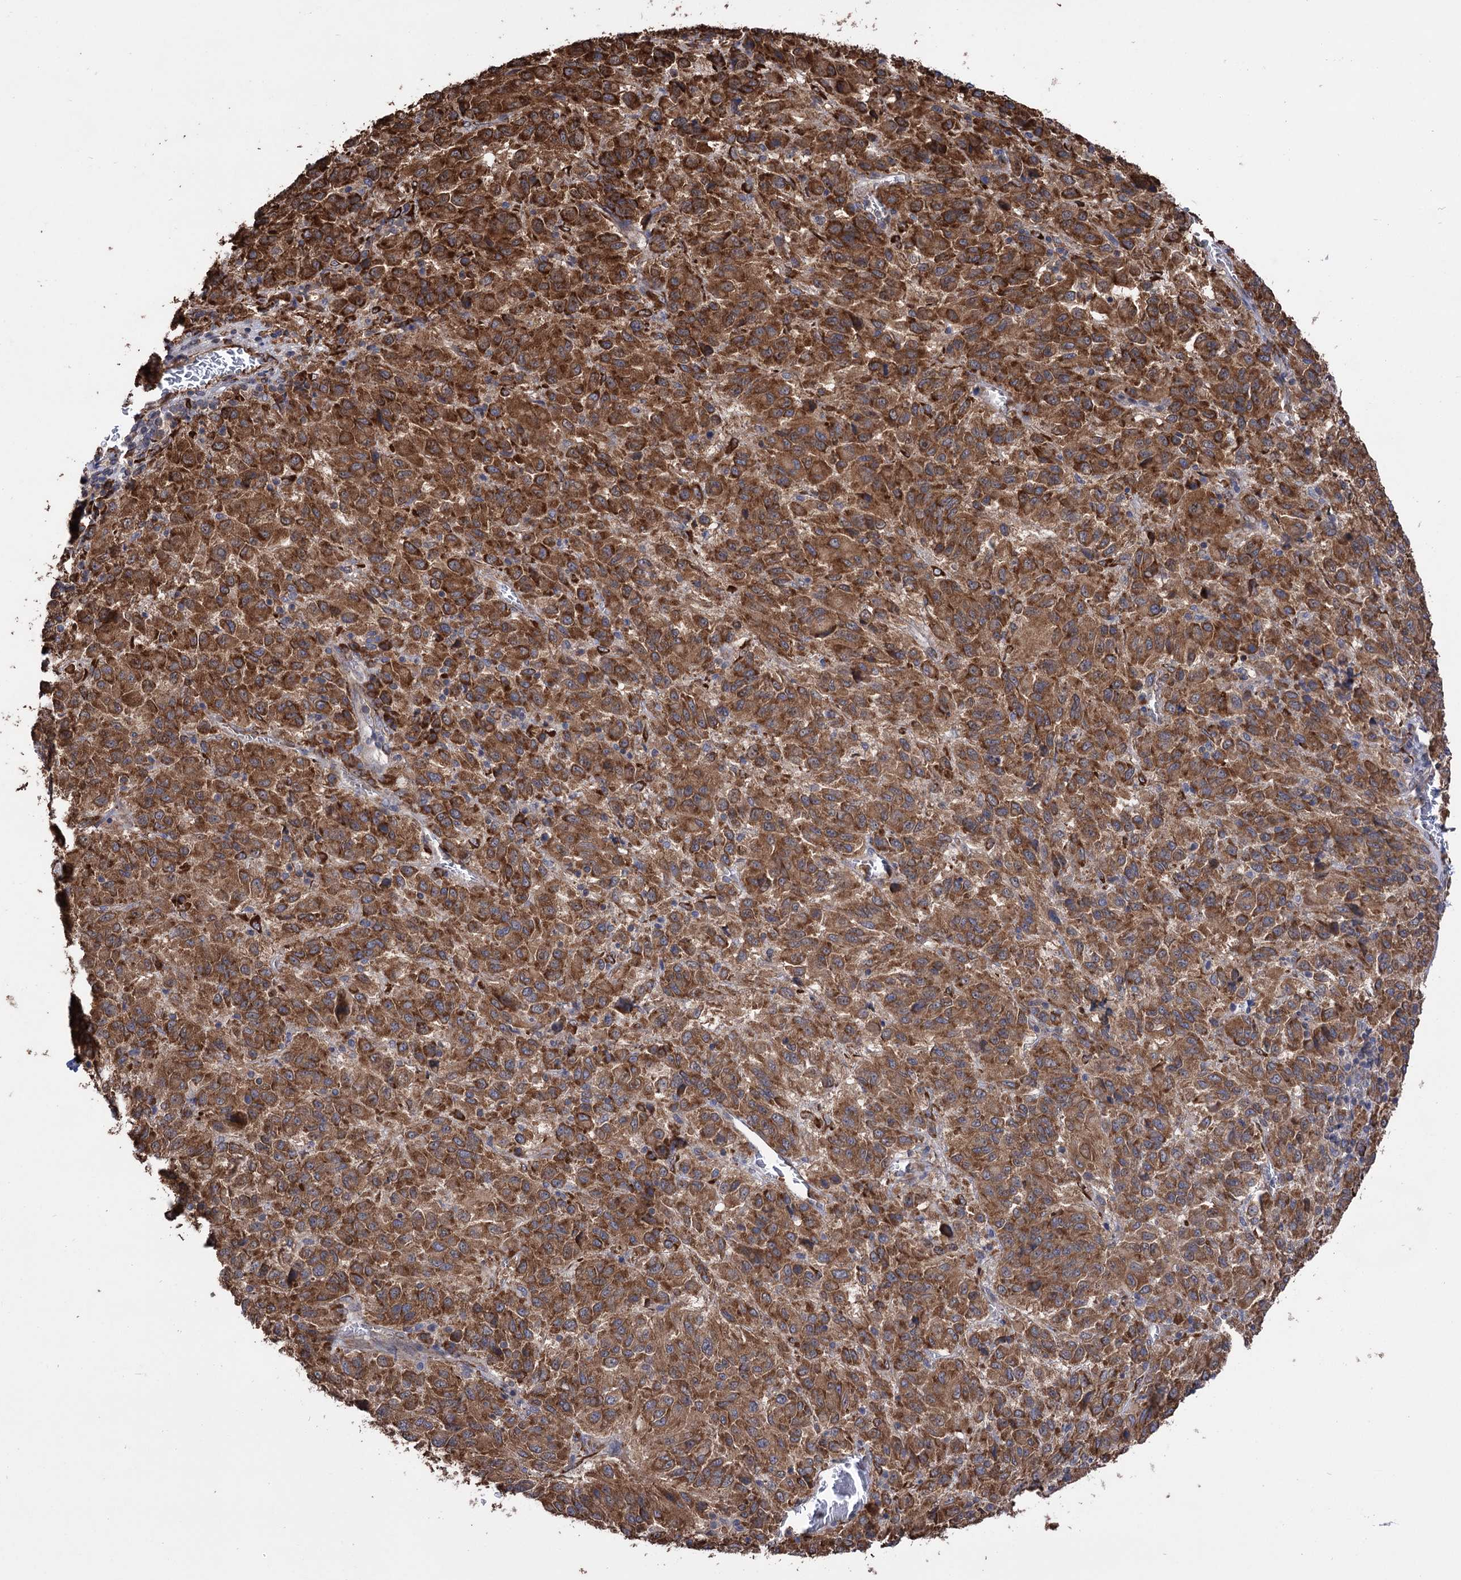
{"staining": {"intensity": "strong", "quantity": ">75%", "location": "cytoplasmic/membranous"}, "tissue": "melanoma", "cell_type": "Tumor cells", "image_type": "cancer", "snomed": [{"axis": "morphology", "description": "Malignant melanoma, Metastatic site"}, {"axis": "topography", "description": "Lung"}], "caption": "A high-resolution image shows immunohistochemistry (IHC) staining of malignant melanoma (metastatic site), which reveals strong cytoplasmic/membranous positivity in about >75% of tumor cells.", "gene": "CDAN1", "patient": {"sex": "male", "age": 64}}